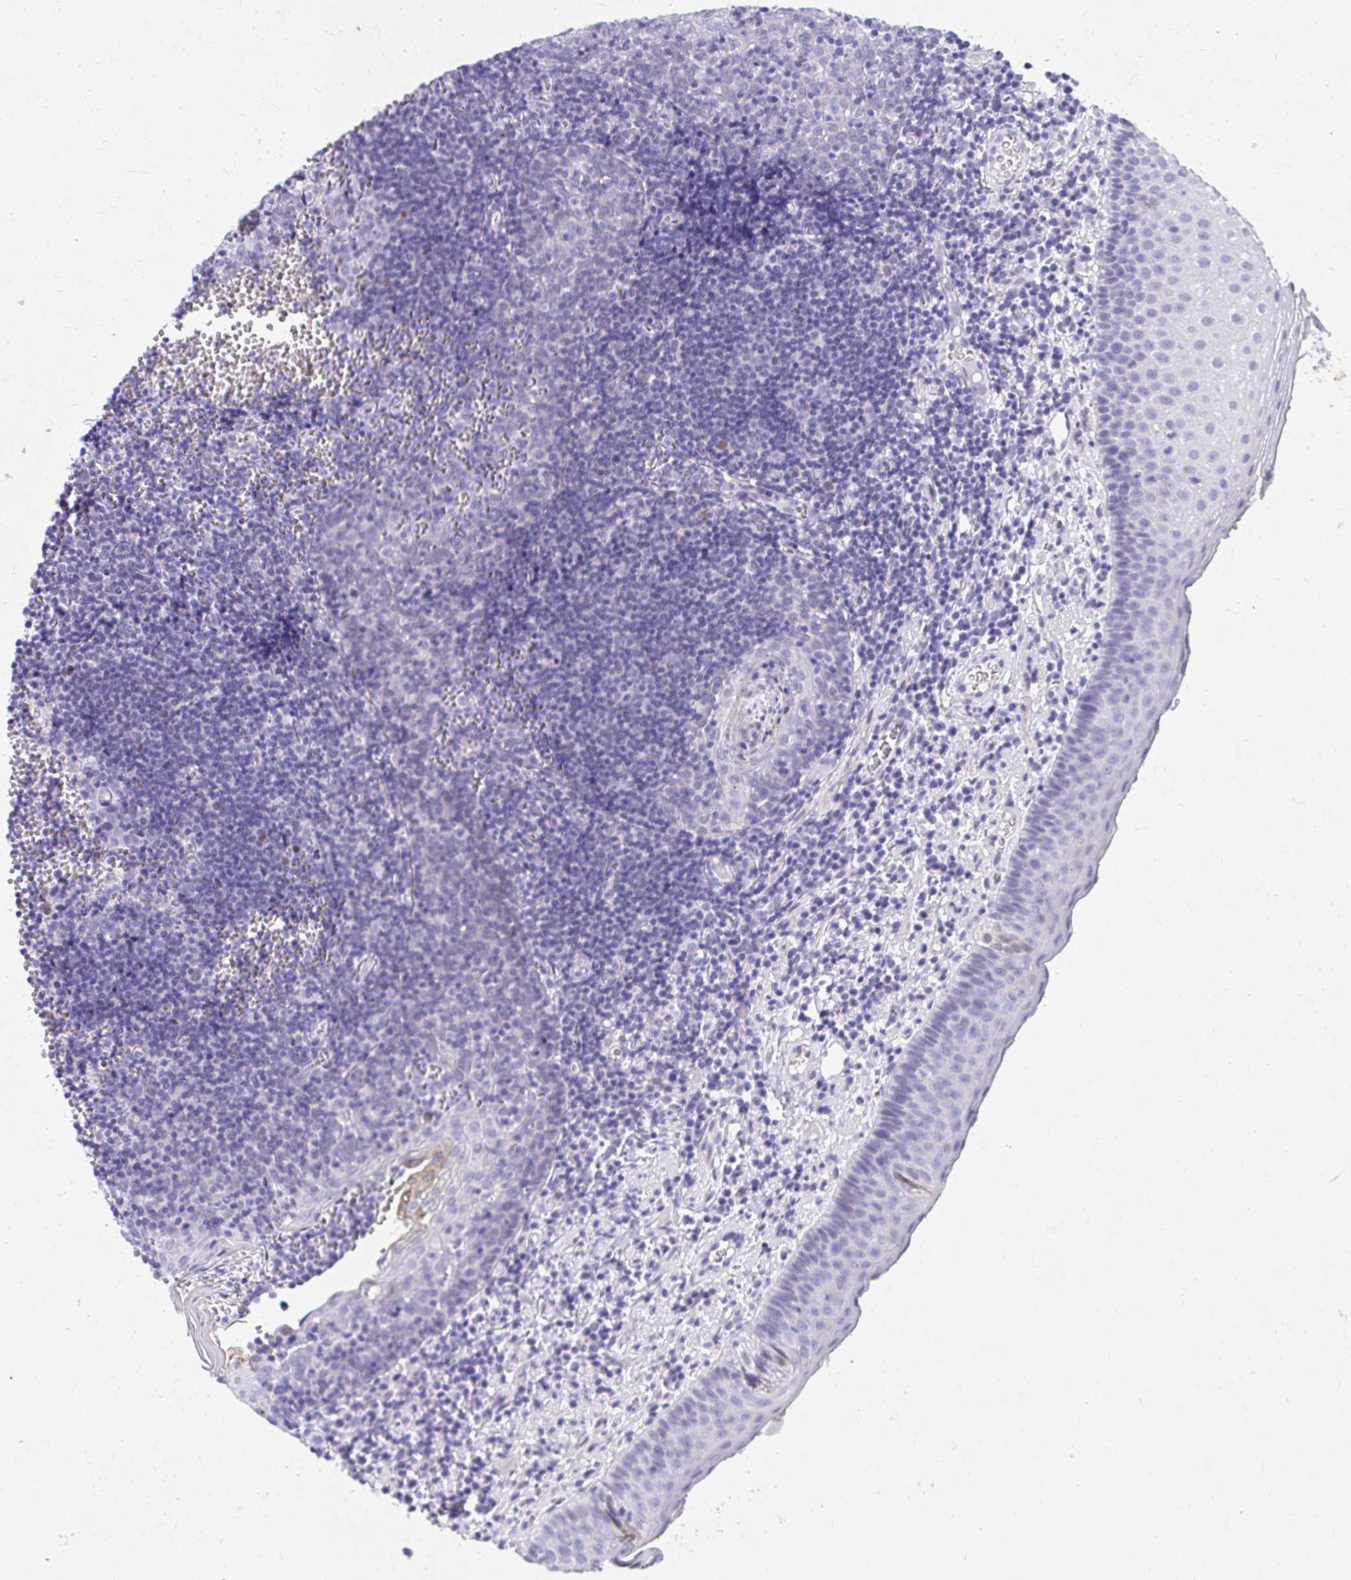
{"staining": {"intensity": "moderate", "quantity": "<25%", "location": "cytoplasmic/membranous"}, "tissue": "oral mucosa", "cell_type": "Squamous epithelial cells", "image_type": "normal", "snomed": [{"axis": "morphology", "description": "Normal tissue, NOS"}, {"axis": "morphology", "description": "Squamous cell carcinoma, NOS"}, {"axis": "topography", "description": "Oral tissue"}, {"axis": "topography", "description": "Head-Neck"}], "caption": "IHC (DAB (3,3'-diaminobenzidine)) staining of unremarkable oral mucosa exhibits moderate cytoplasmic/membranous protein expression in approximately <25% of squamous epithelial cells.", "gene": "KLK1", "patient": {"sex": "male", "age": 58}}